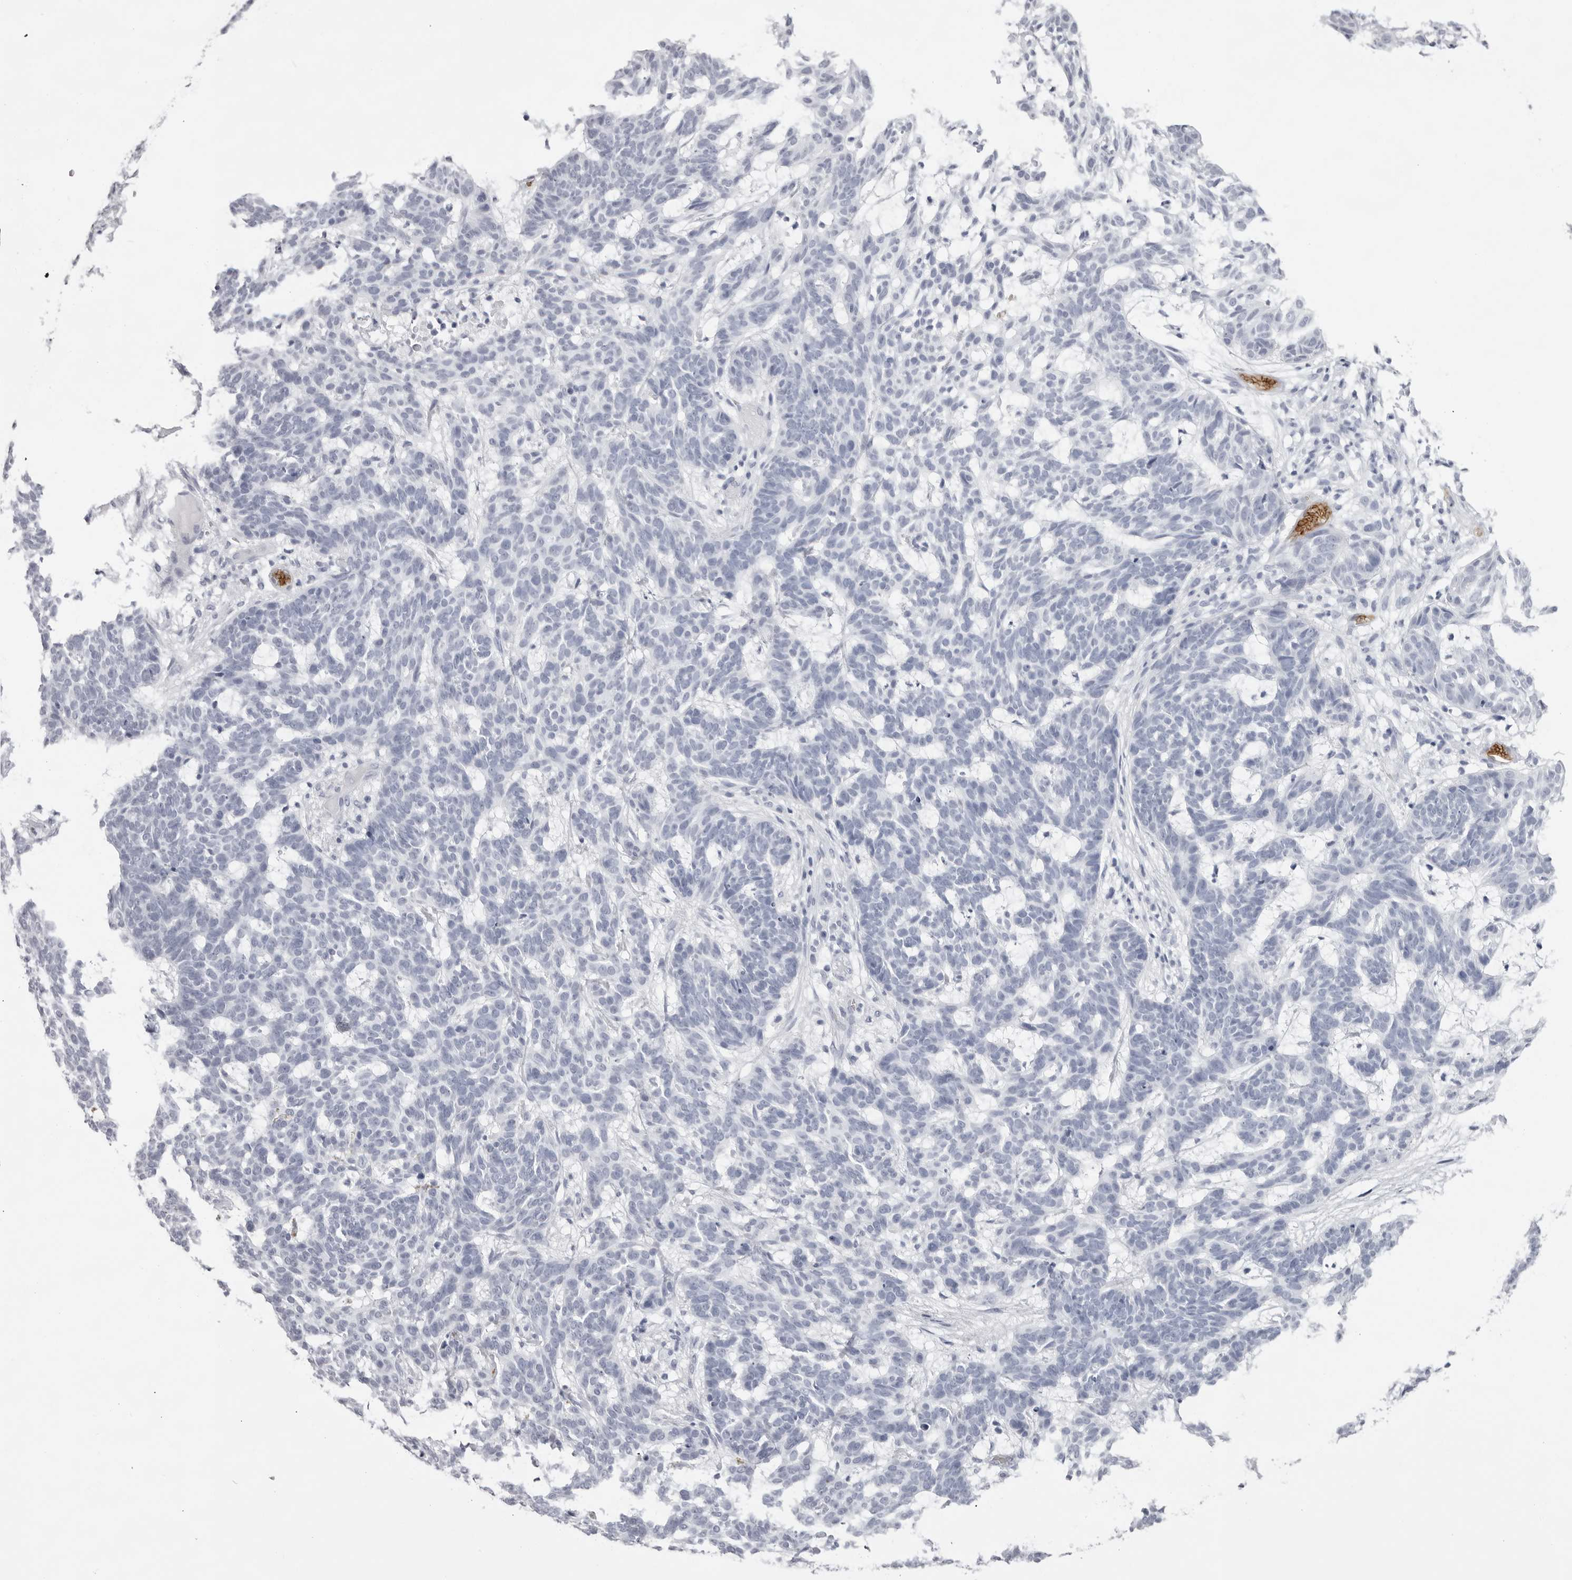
{"staining": {"intensity": "negative", "quantity": "none", "location": "none"}, "tissue": "skin cancer", "cell_type": "Tumor cells", "image_type": "cancer", "snomed": [{"axis": "morphology", "description": "Basal cell carcinoma"}, {"axis": "topography", "description": "Skin"}], "caption": "Tumor cells show no significant protein expression in skin basal cell carcinoma.", "gene": "SPTA1", "patient": {"sex": "male", "age": 85}}